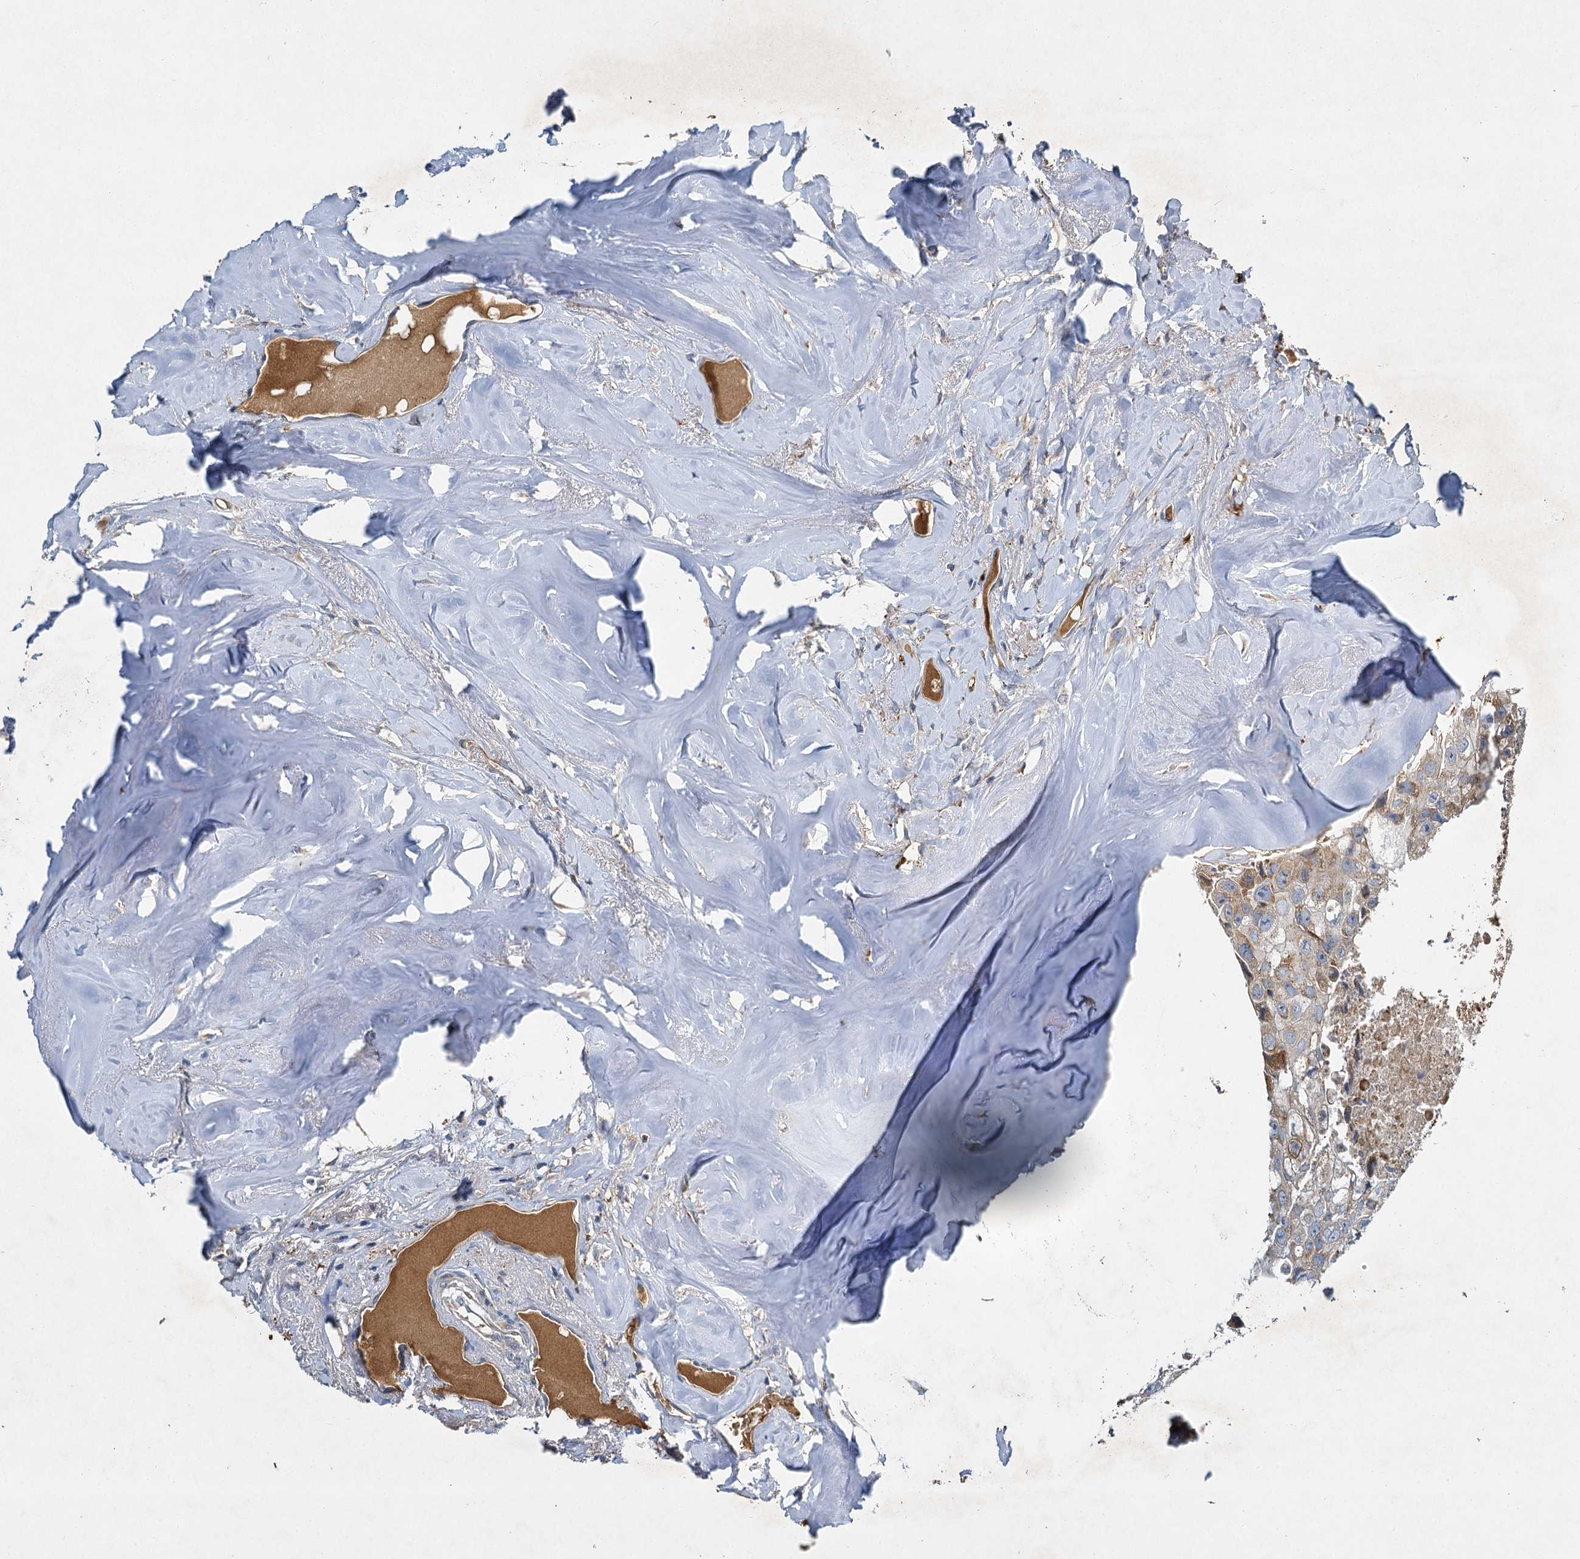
{"staining": {"intensity": "moderate", "quantity": "25%-75%", "location": "cytoplasmic/membranous"}, "tissue": "head and neck cancer", "cell_type": "Tumor cells", "image_type": "cancer", "snomed": [{"axis": "morphology", "description": "Adenocarcinoma, NOS"}, {"axis": "morphology", "description": "Adenocarcinoma, metastatic, NOS"}, {"axis": "topography", "description": "Head-Neck"}], "caption": "Brown immunohistochemical staining in head and neck cancer (metastatic adenocarcinoma) shows moderate cytoplasmic/membranous positivity in about 25%-75% of tumor cells.", "gene": "BCS1L", "patient": {"sex": "male", "age": 75}}